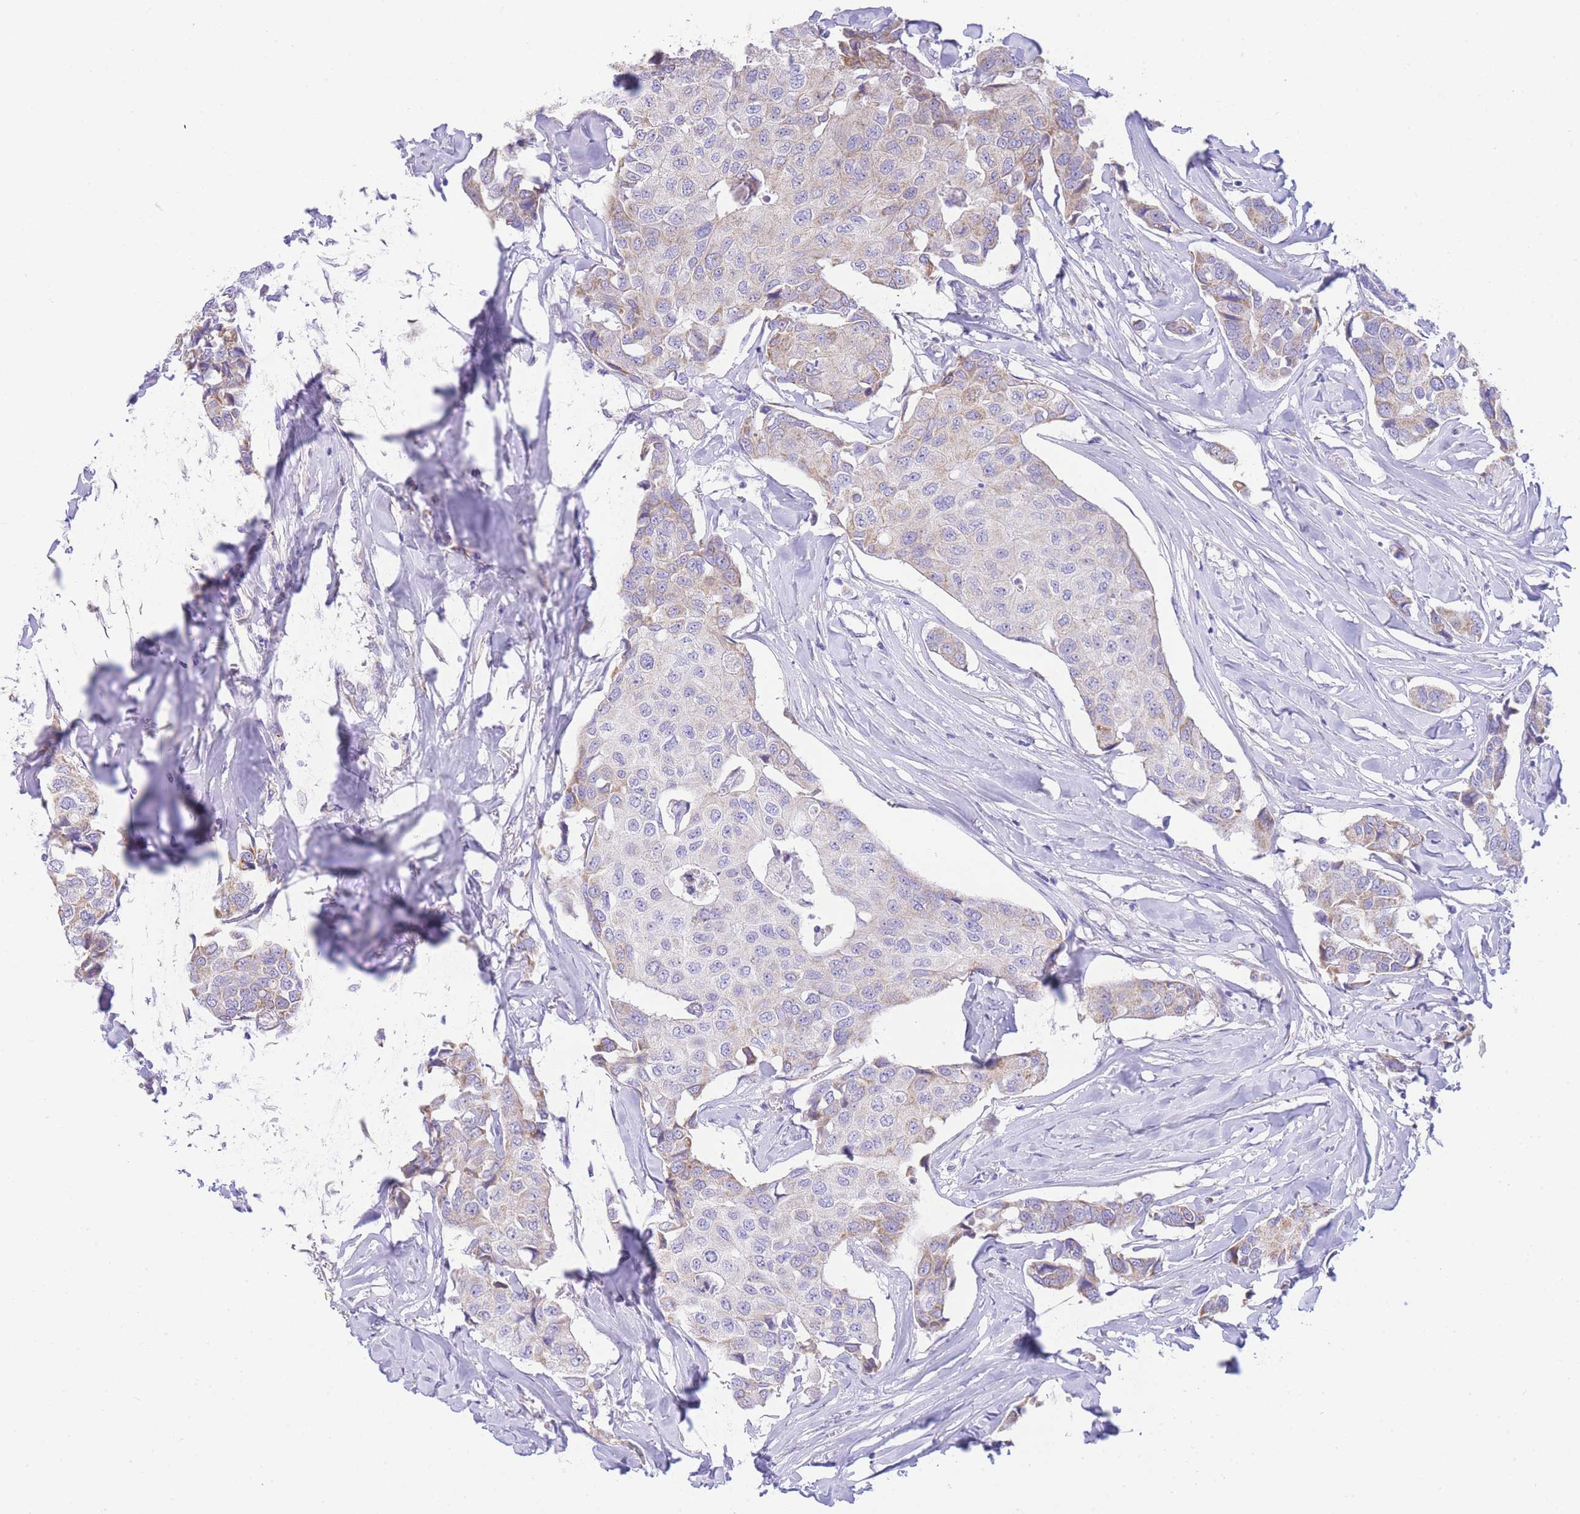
{"staining": {"intensity": "weak", "quantity": "<25%", "location": "cytoplasmic/membranous"}, "tissue": "breast cancer", "cell_type": "Tumor cells", "image_type": "cancer", "snomed": [{"axis": "morphology", "description": "Duct carcinoma"}, {"axis": "topography", "description": "Breast"}], "caption": "IHC of human breast cancer exhibits no expression in tumor cells. (IHC, brightfield microscopy, high magnification).", "gene": "ACSM4", "patient": {"sex": "female", "age": 80}}